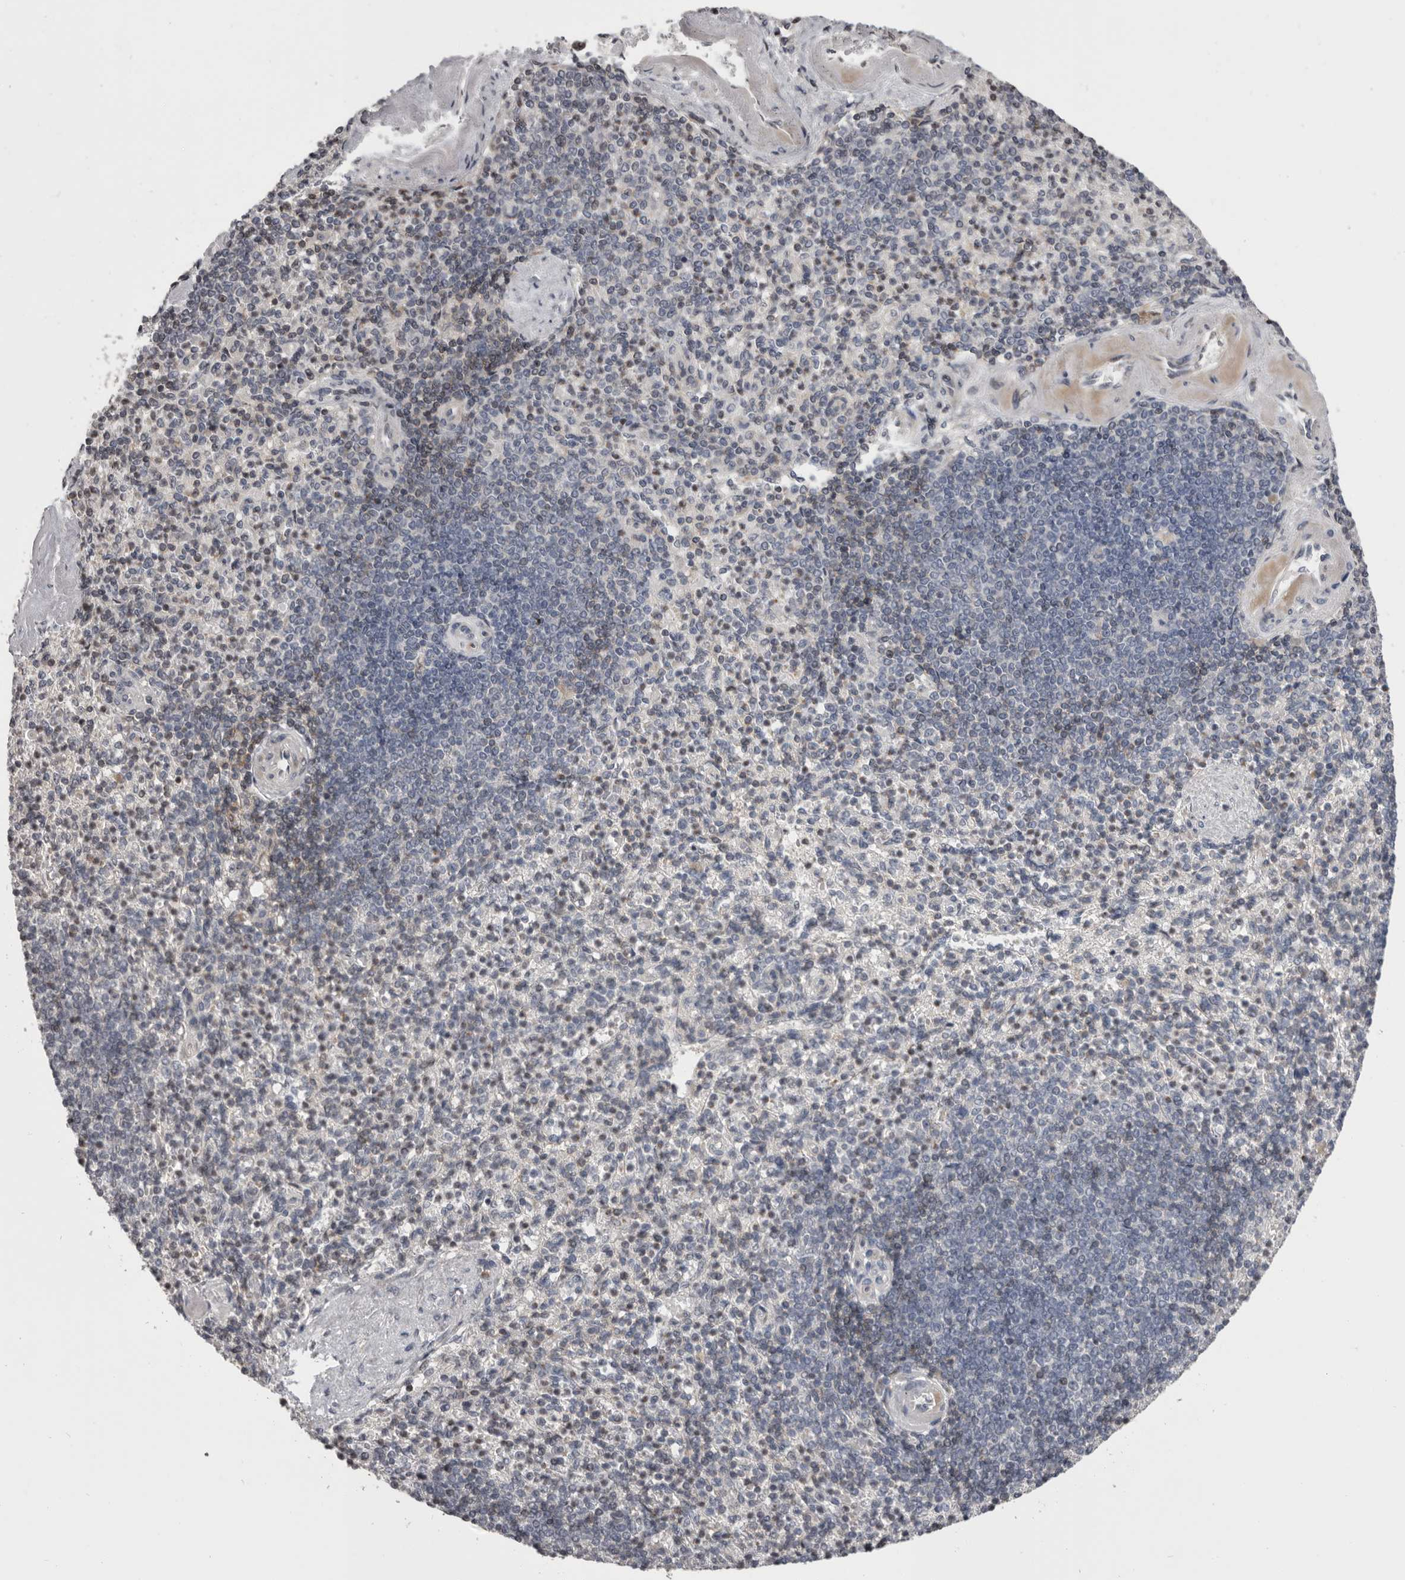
{"staining": {"intensity": "moderate", "quantity": "25%-75%", "location": "nuclear"}, "tissue": "spleen", "cell_type": "Cells in red pulp", "image_type": "normal", "snomed": [{"axis": "morphology", "description": "Normal tissue, NOS"}, {"axis": "topography", "description": "Spleen"}], "caption": "Immunohistochemistry (IHC) of normal human spleen shows medium levels of moderate nuclear positivity in about 25%-75% of cells in red pulp.", "gene": "AZIN1", "patient": {"sex": "female", "age": 74}}